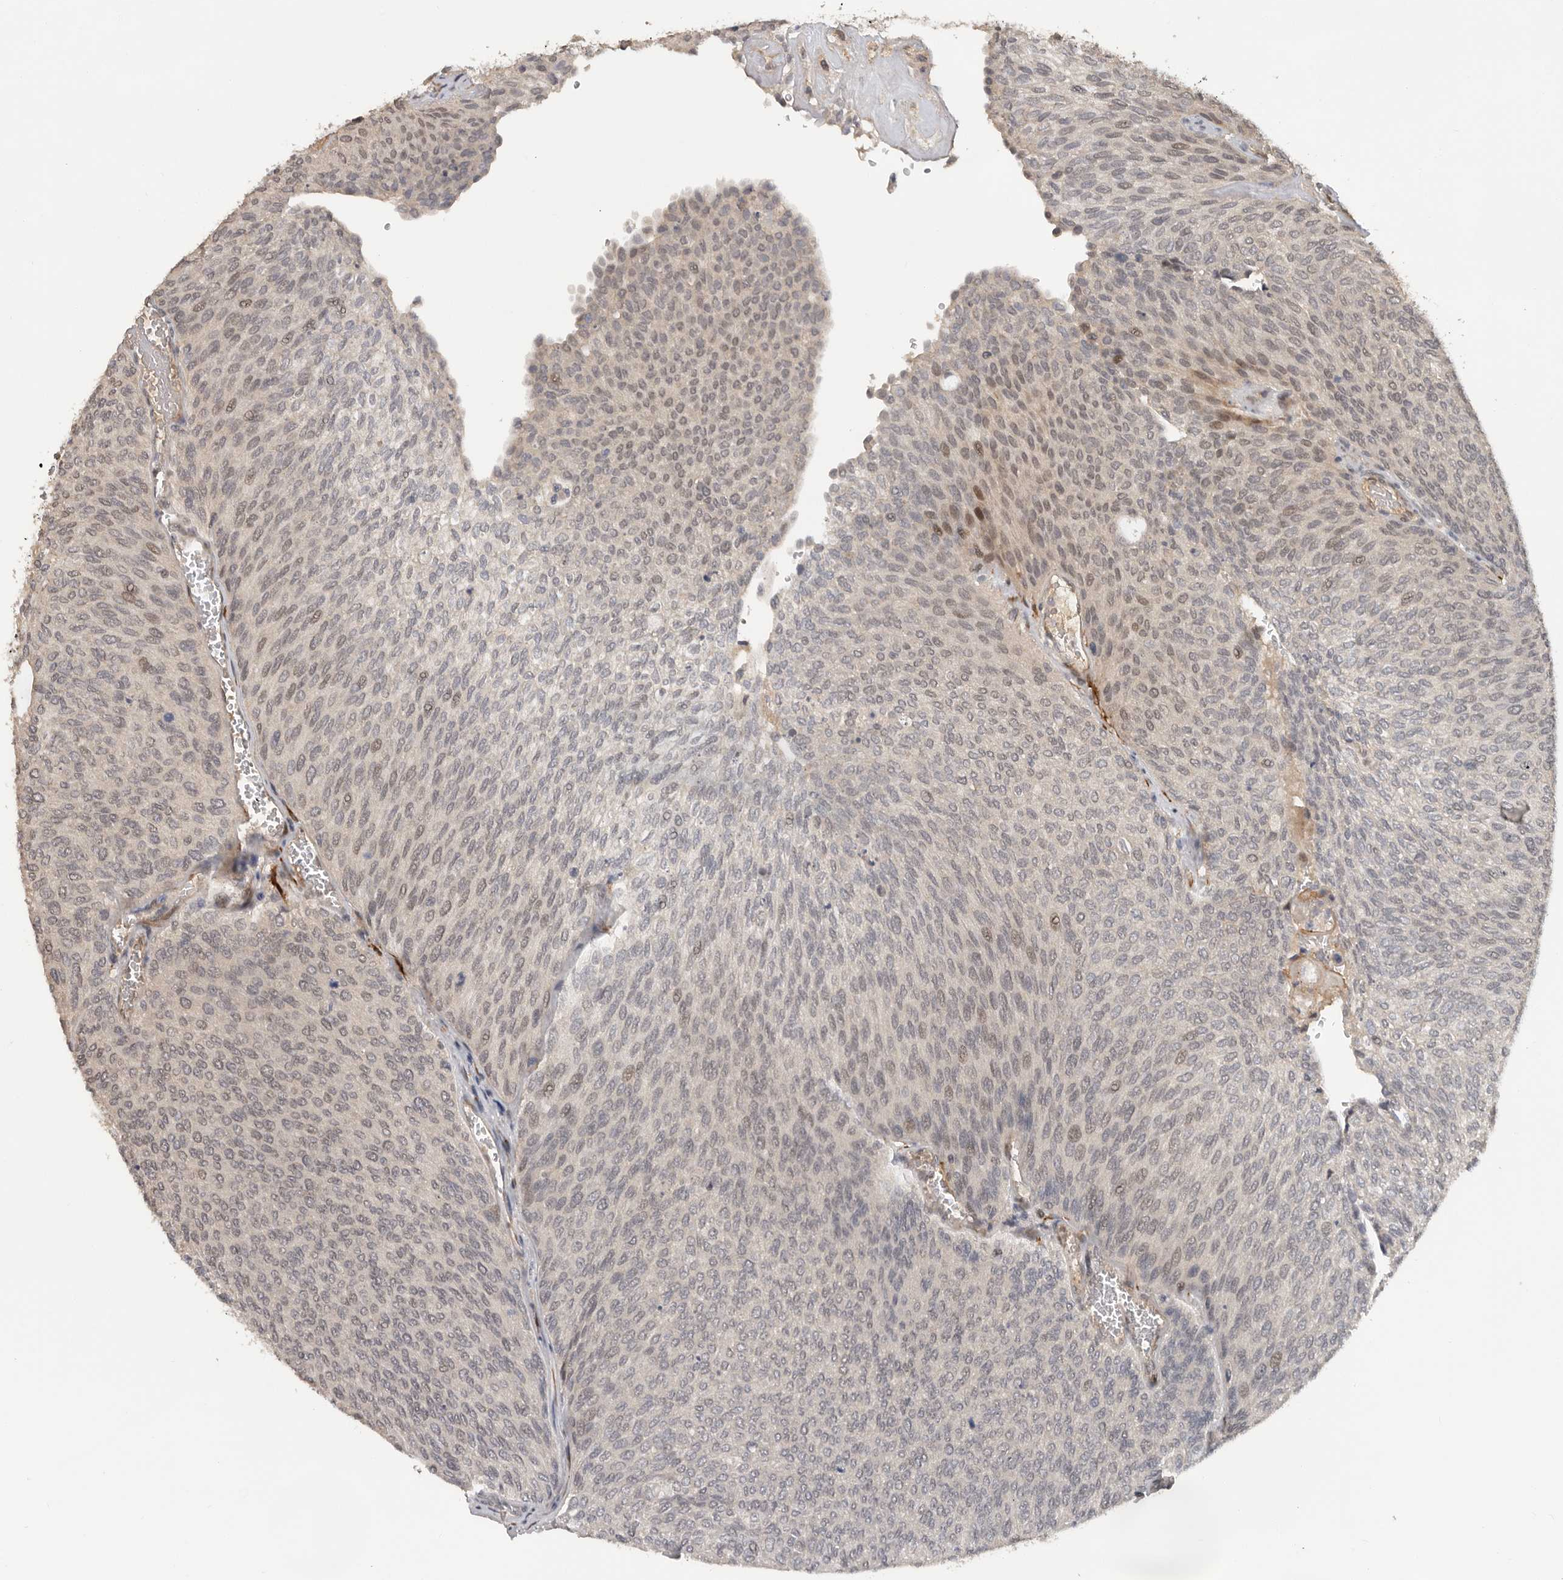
{"staining": {"intensity": "weak", "quantity": "<25%", "location": "nuclear"}, "tissue": "urothelial cancer", "cell_type": "Tumor cells", "image_type": "cancer", "snomed": [{"axis": "morphology", "description": "Urothelial carcinoma, Low grade"}, {"axis": "topography", "description": "Urinary bladder"}], "caption": "A high-resolution image shows immunohistochemistry (IHC) staining of urothelial carcinoma (low-grade), which exhibits no significant expression in tumor cells.", "gene": "HENMT1", "patient": {"sex": "female", "age": 79}}